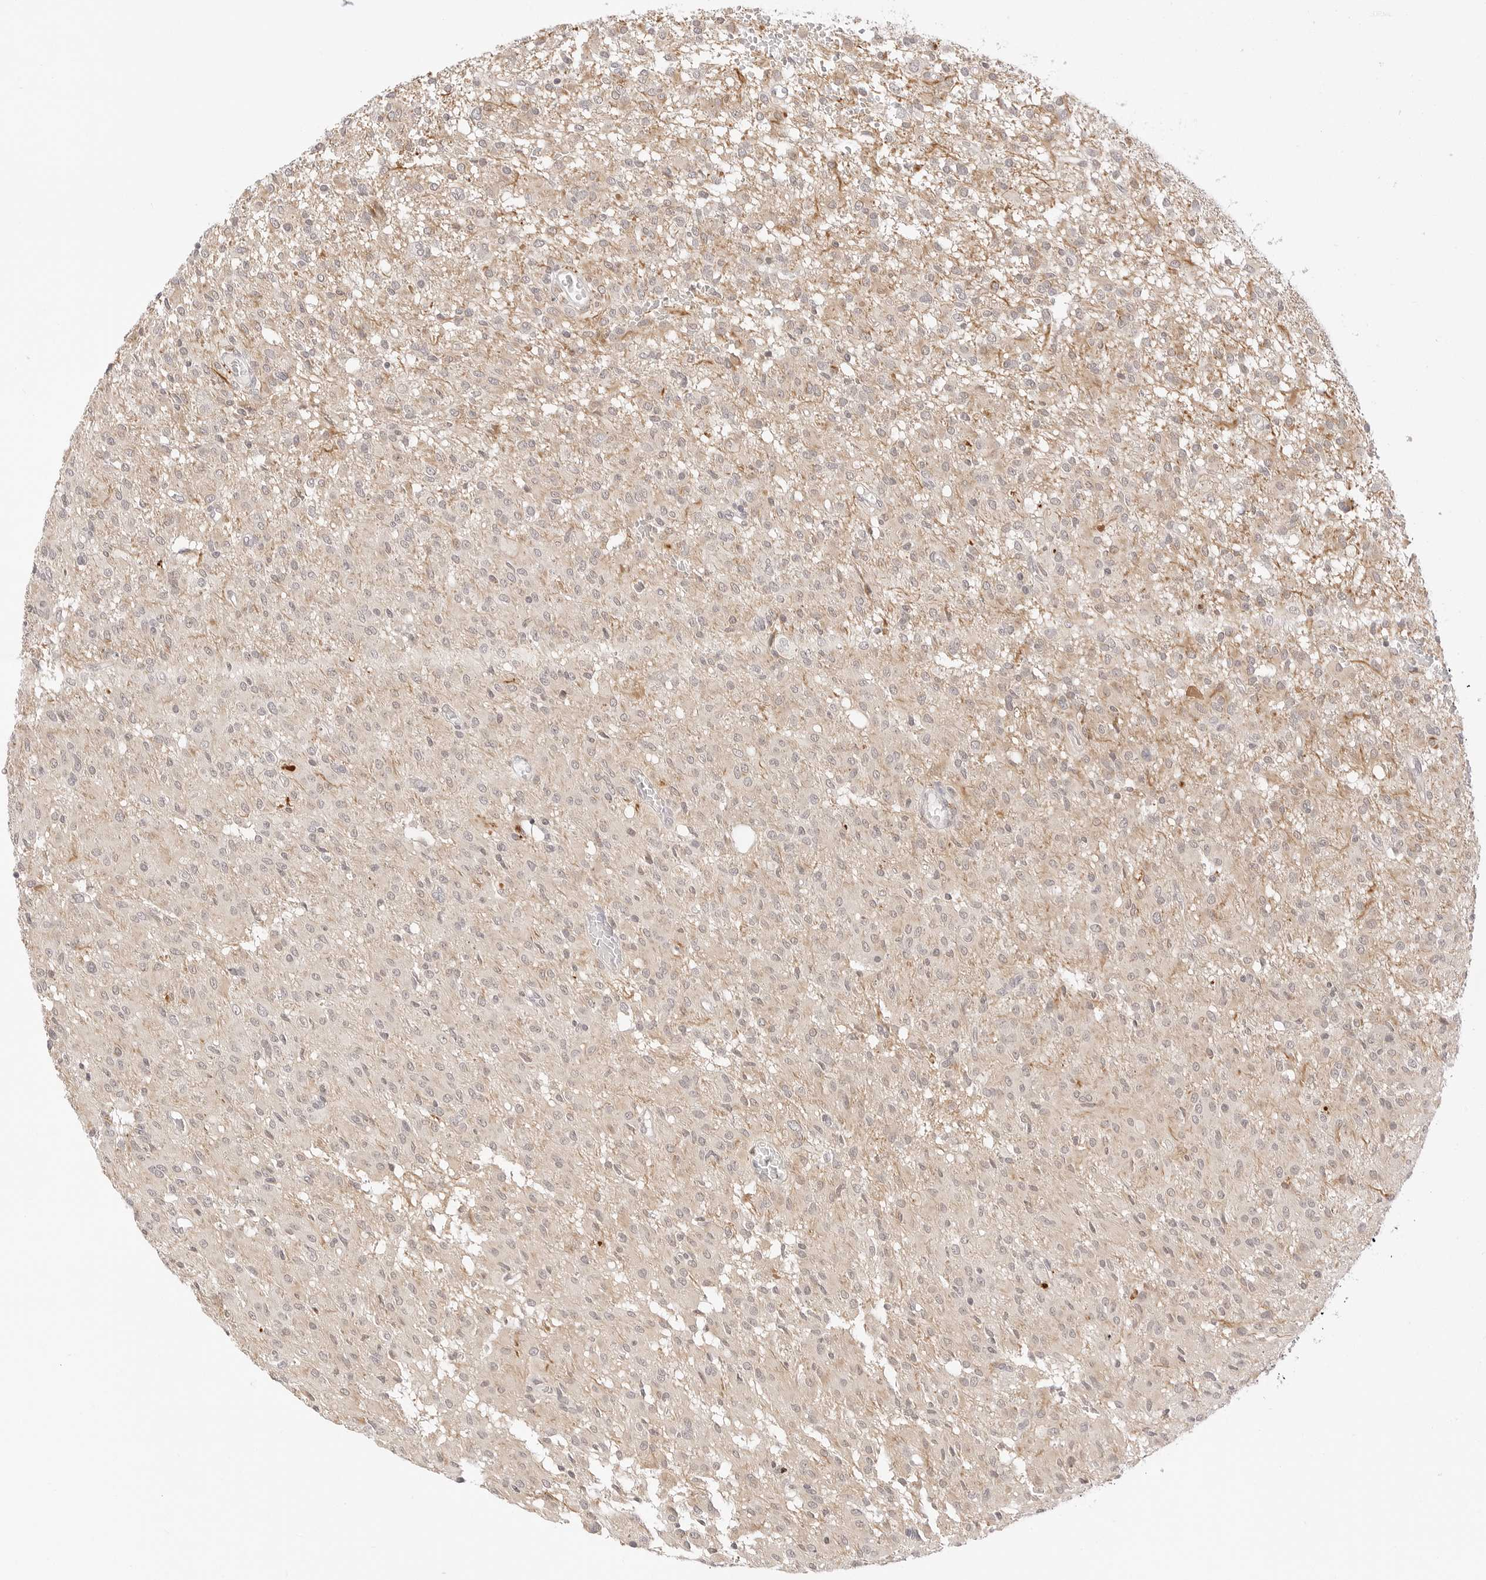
{"staining": {"intensity": "negative", "quantity": "none", "location": "none"}, "tissue": "glioma", "cell_type": "Tumor cells", "image_type": "cancer", "snomed": [{"axis": "morphology", "description": "Glioma, malignant, High grade"}, {"axis": "topography", "description": "Brain"}], "caption": "The image exhibits no staining of tumor cells in high-grade glioma (malignant).", "gene": "GNAS", "patient": {"sex": "female", "age": 59}}